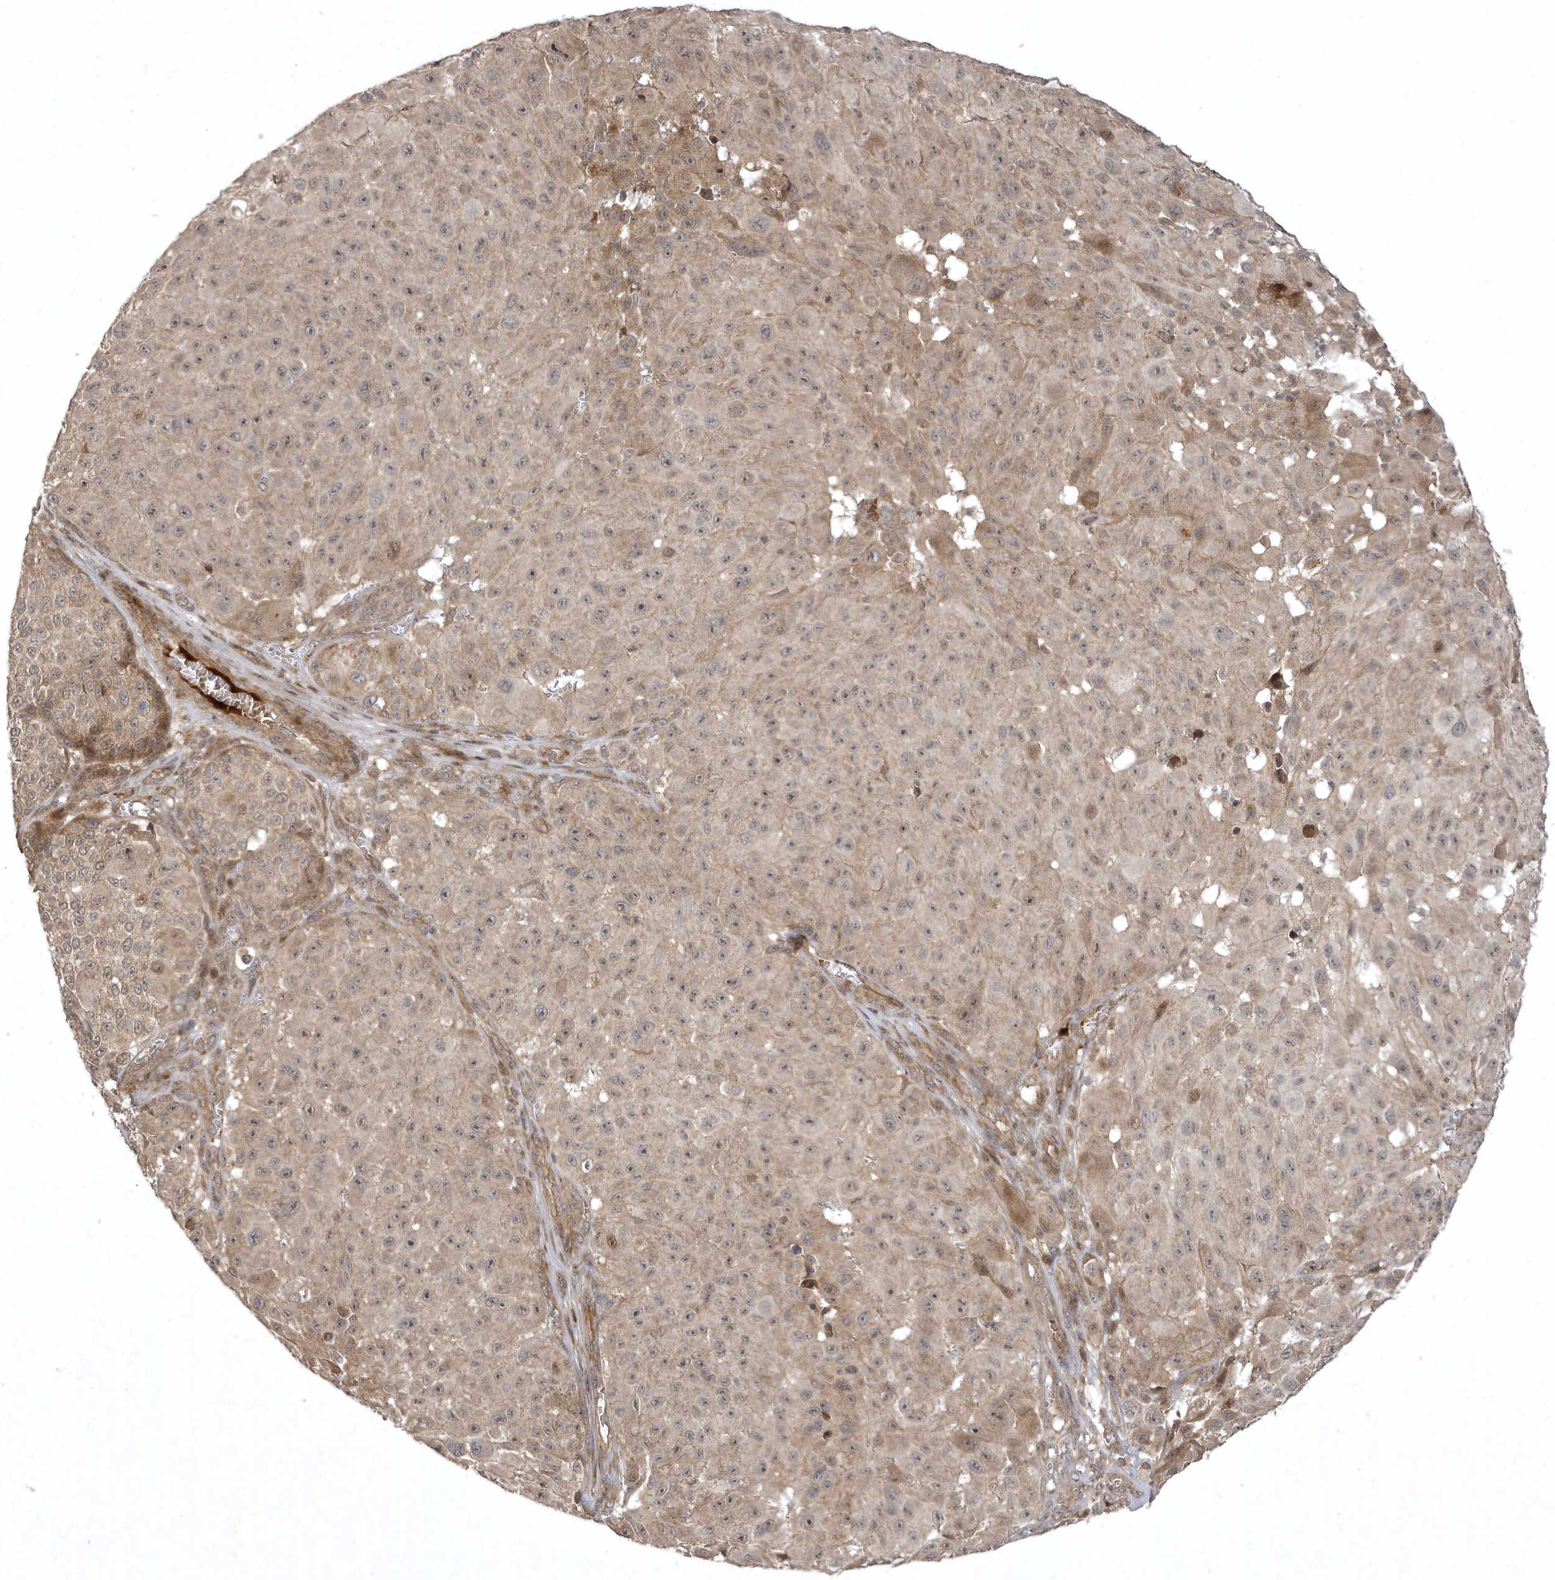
{"staining": {"intensity": "moderate", "quantity": "25%-75%", "location": "cytoplasmic/membranous,nuclear"}, "tissue": "melanoma", "cell_type": "Tumor cells", "image_type": "cancer", "snomed": [{"axis": "morphology", "description": "Malignant melanoma, NOS"}, {"axis": "topography", "description": "Skin"}], "caption": "Malignant melanoma was stained to show a protein in brown. There is medium levels of moderate cytoplasmic/membranous and nuclear staining in approximately 25%-75% of tumor cells. (Brightfield microscopy of DAB IHC at high magnification).", "gene": "FAM83C", "patient": {"sex": "male", "age": 83}}